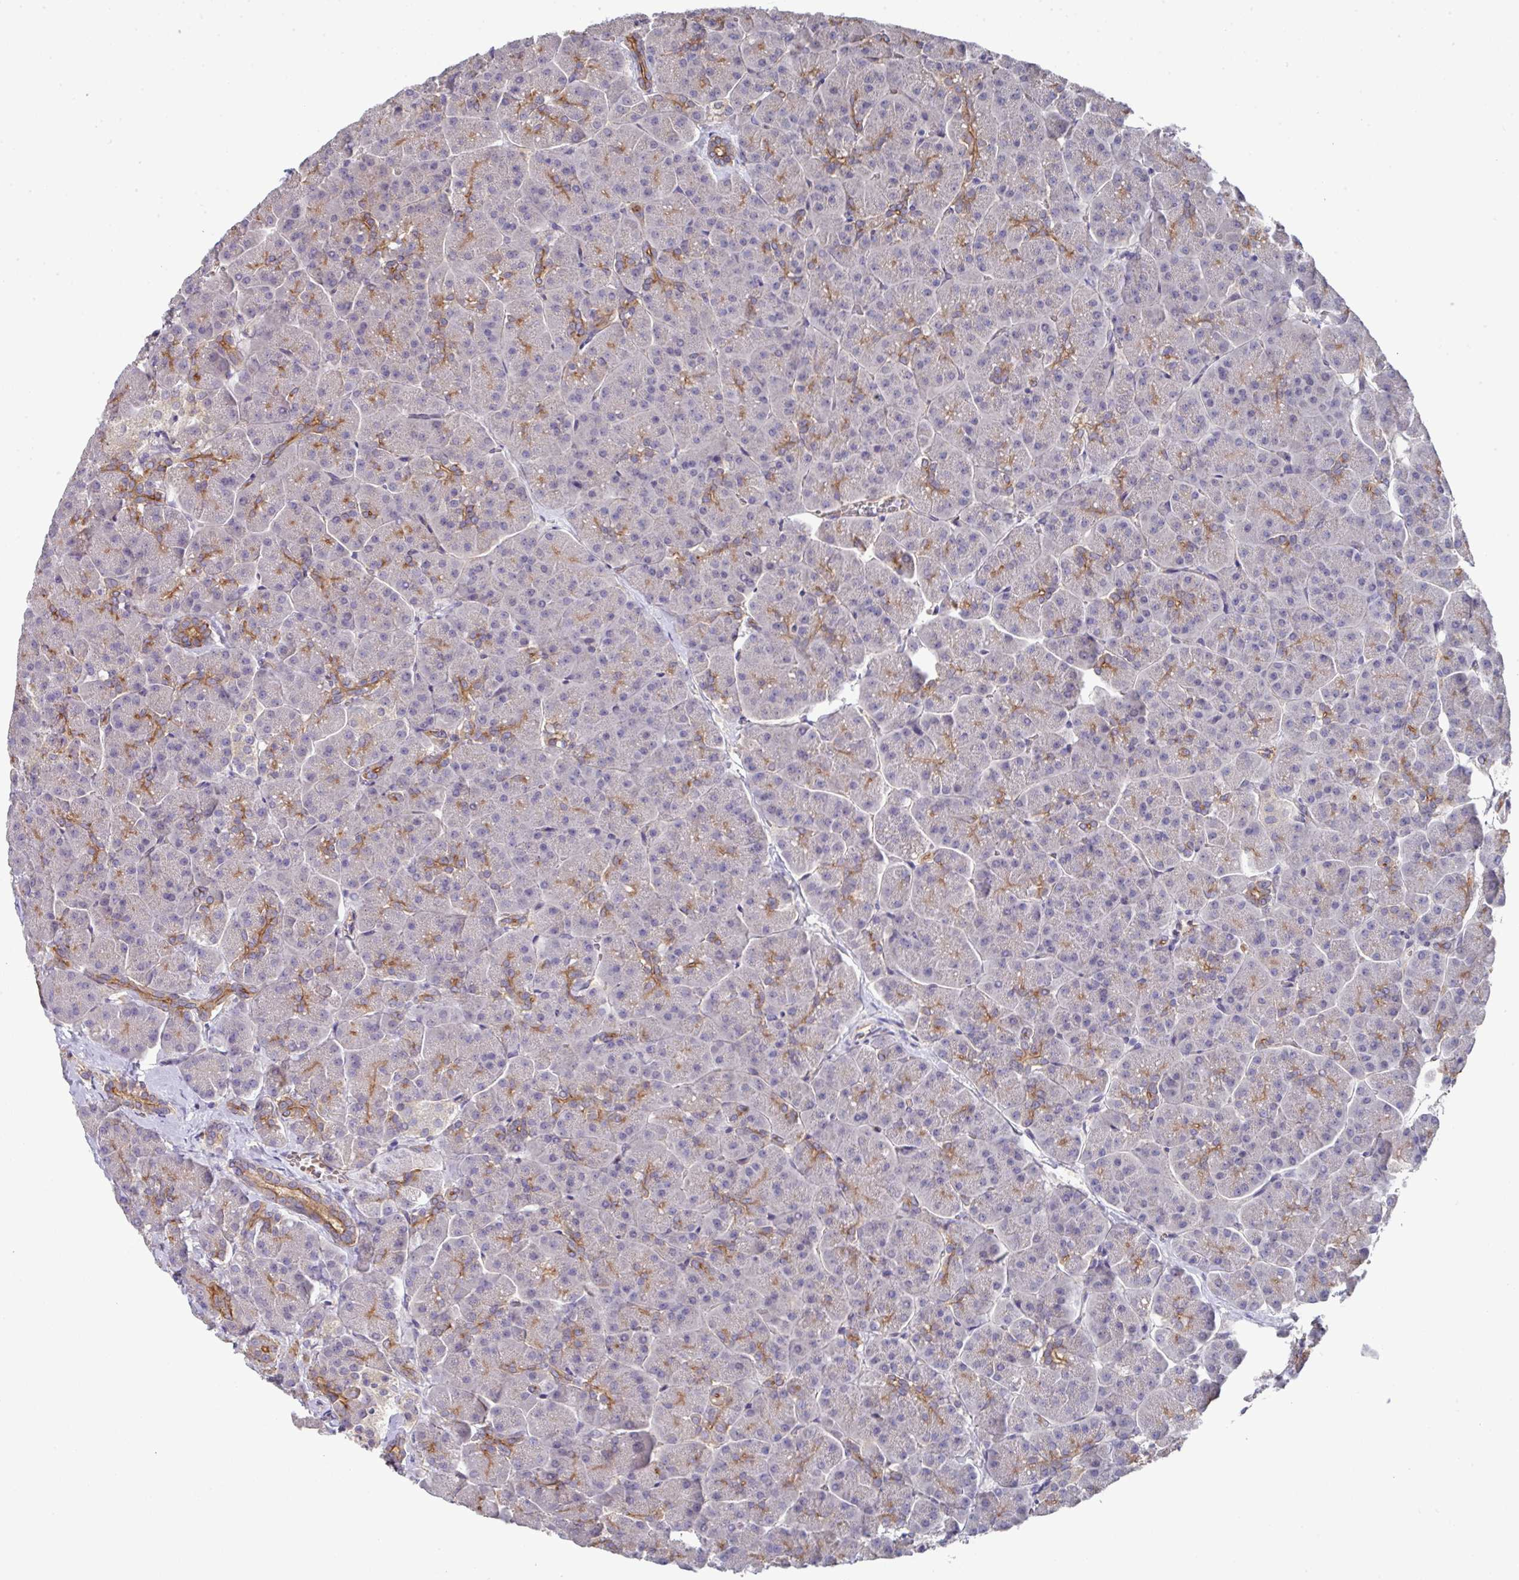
{"staining": {"intensity": "moderate", "quantity": "<25%", "location": "cytoplasmic/membranous"}, "tissue": "pancreas", "cell_type": "Exocrine glandular cells", "image_type": "normal", "snomed": [{"axis": "morphology", "description": "Normal tissue, NOS"}, {"axis": "topography", "description": "Pancreas"}, {"axis": "topography", "description": "Peripheral nerve tissue"}], "caption": "IHC (DAB (3,3'-diaminobenzidine)) staining of normal pancreas shows moderate cytoplasmic/membranous protein expression in approximately <25% of exocrine glandular cells. Nuclei are stained in blue.", "gene": "PRR5", "patient": {"sex": "male", "age": 54}}